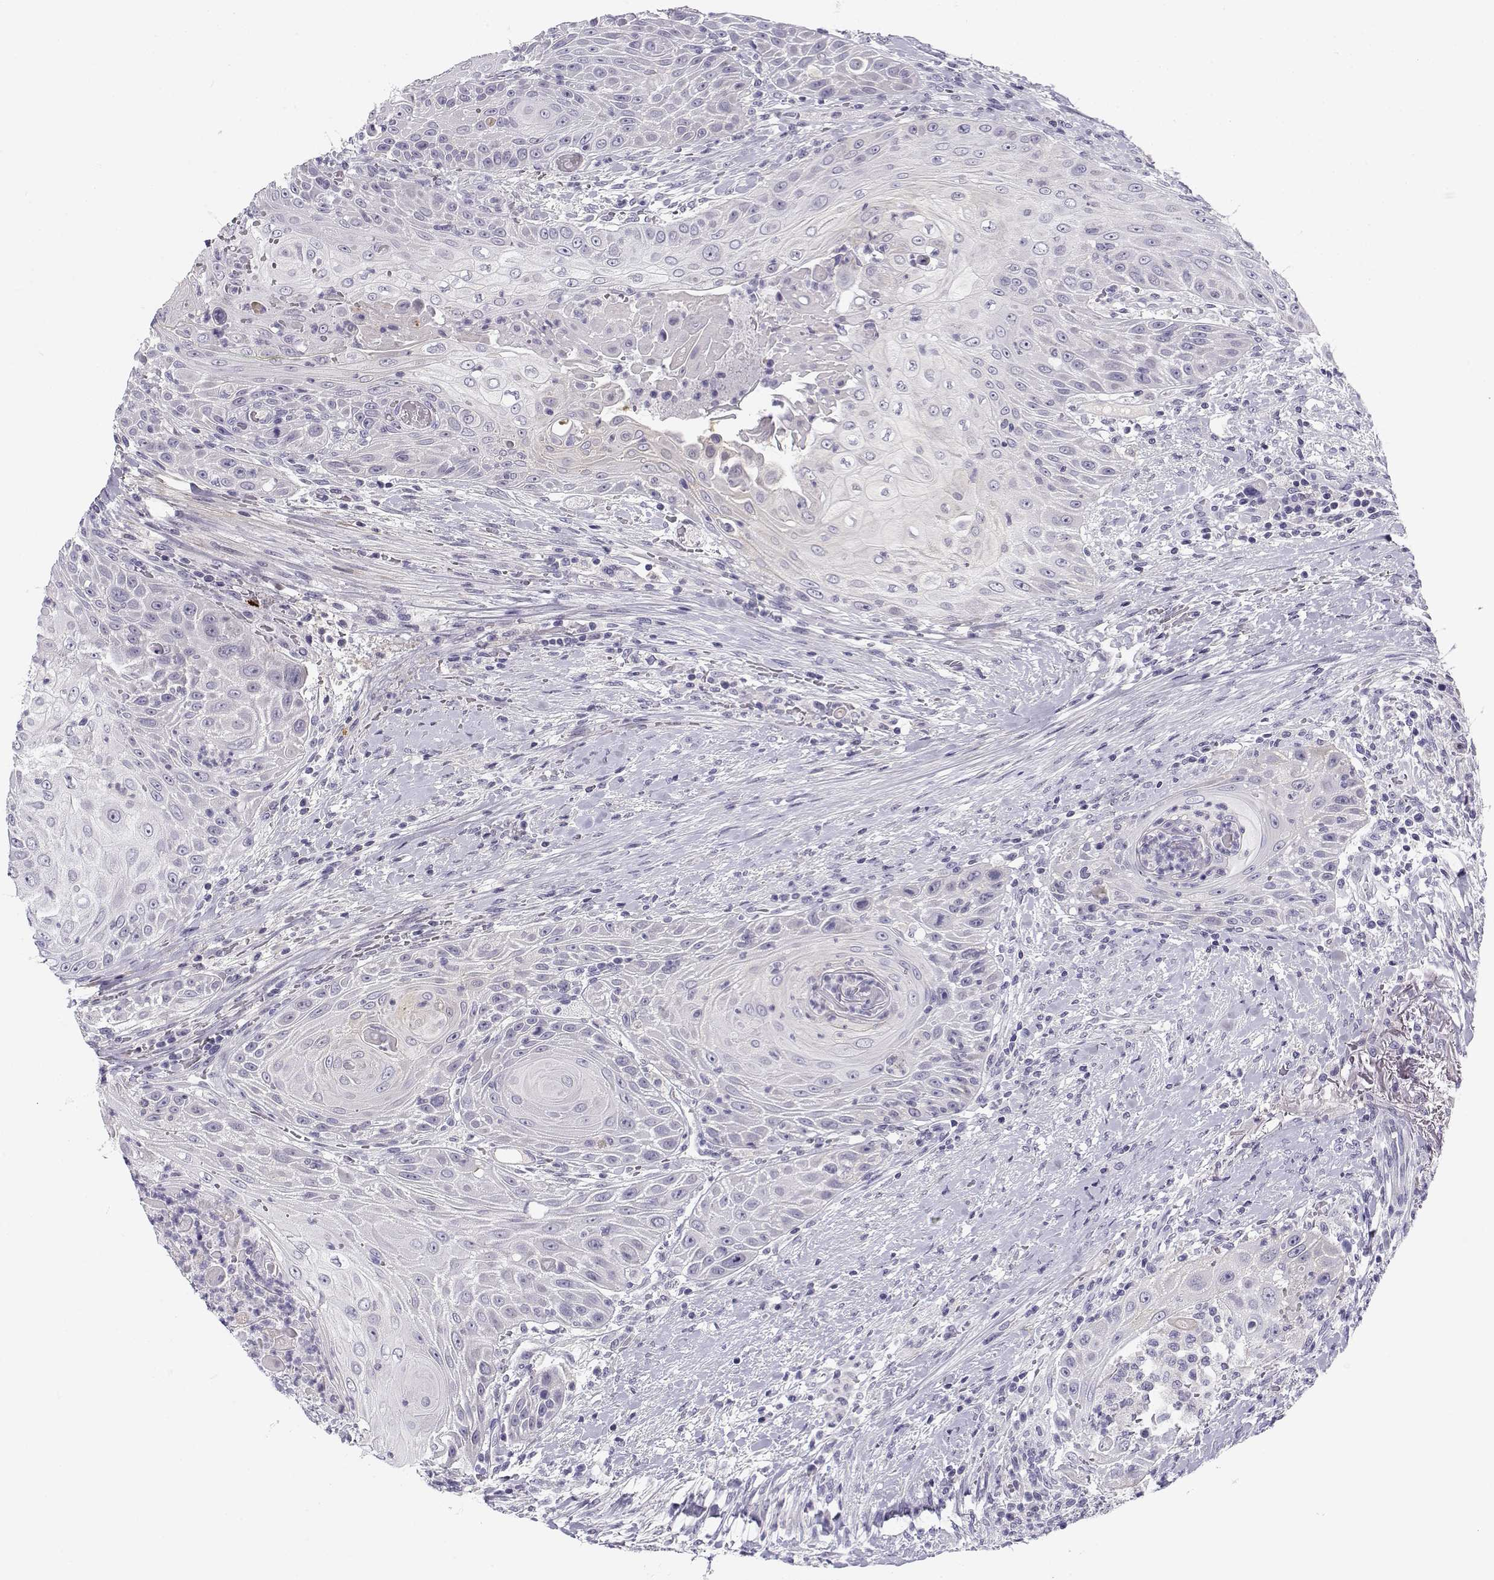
{"staining": {"intensity": "negative", "quantity": "none", "location": "none"}, "tissue": "head and neck cancer", "cell_type": "Tumor cells", "image_type": "cancer", "snomed": [{"axis": "morphology", "description": "Squamous cell carcinoma, NOS"}, {"axis": "topography", "description": "Head-Neck"}], "caption": "This histopathology image is of head and neck squamous cell carcinoma stained with immunohistochemistry (IHC) to label a protein in brown with the nuclei are counter-stained blue. There is no positivity in tumor cells.", "gene": "CREB3L3", "patient": {"sex": "male", "age": 69}}